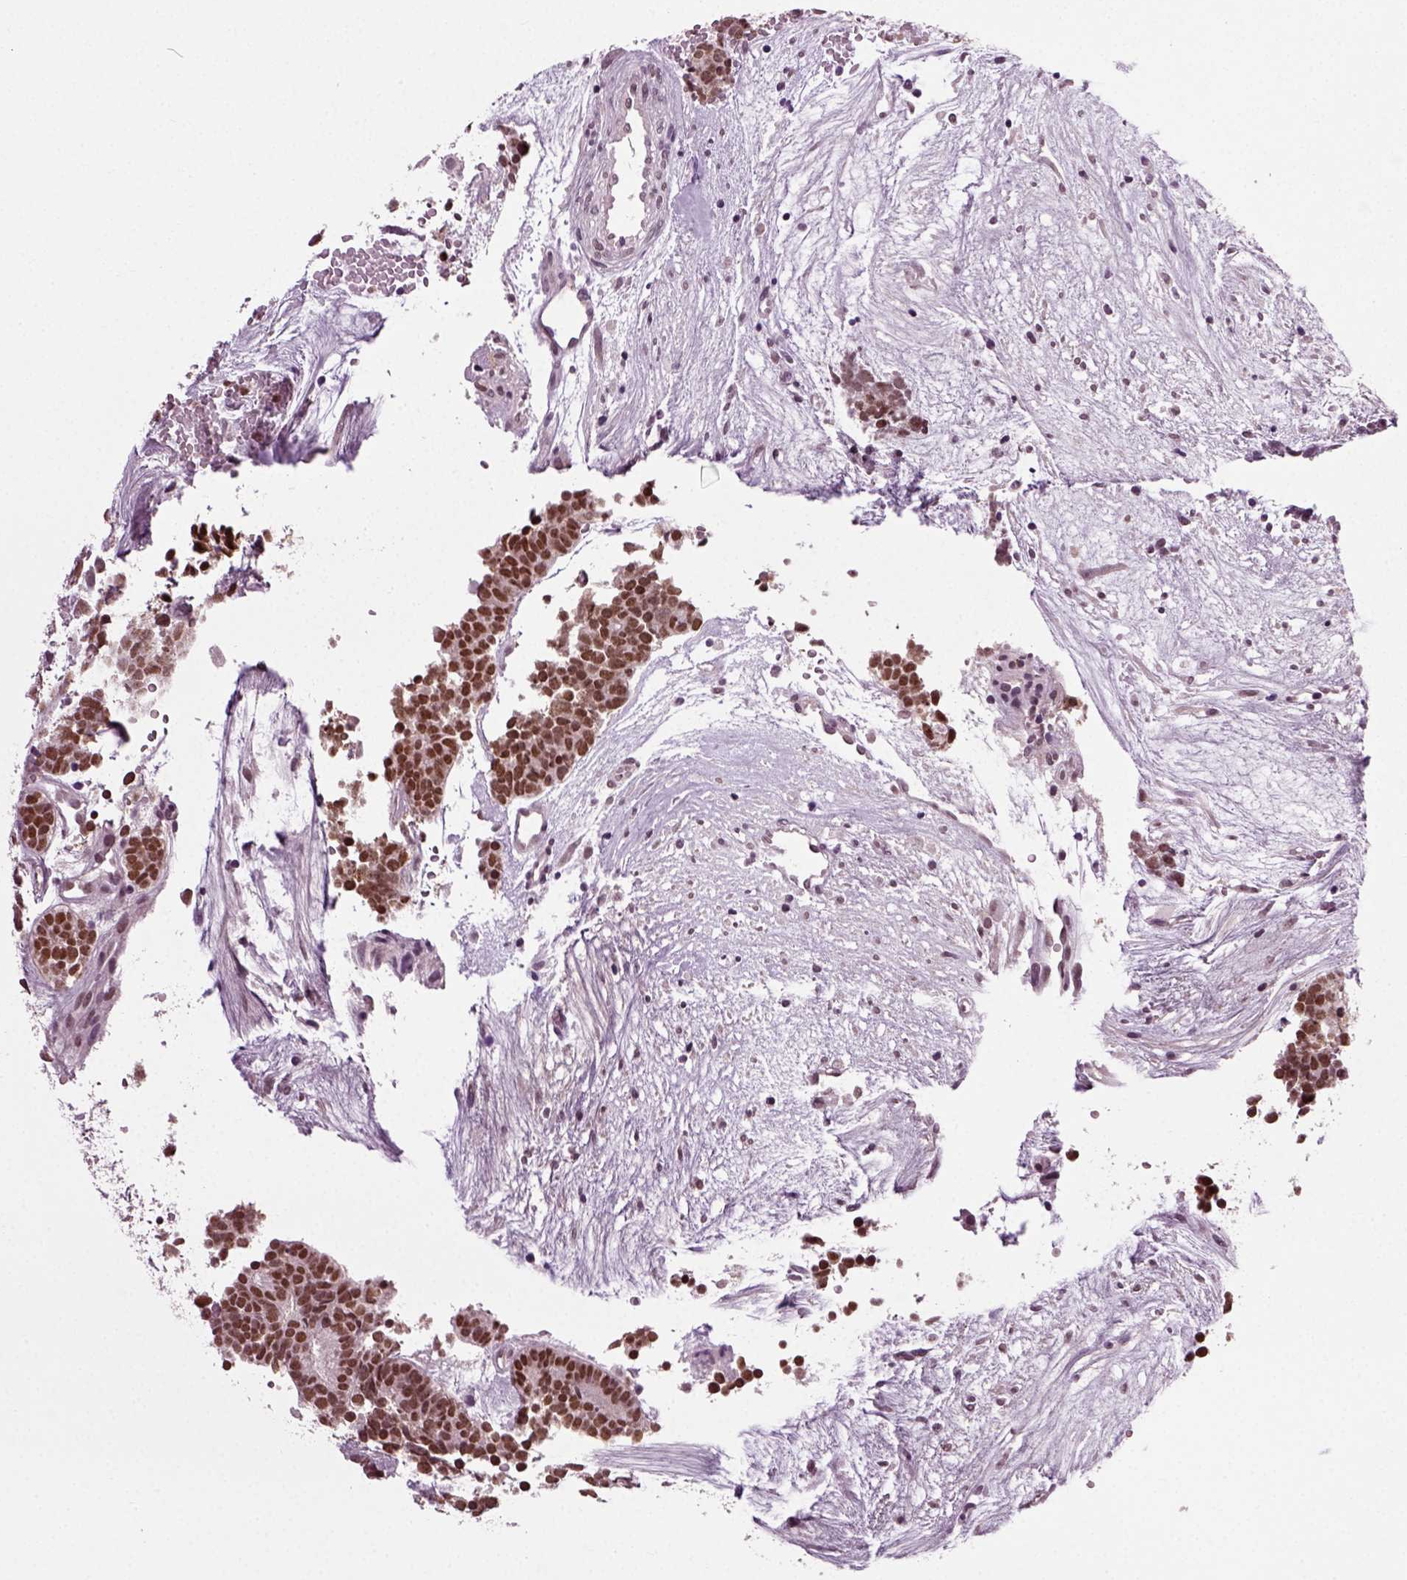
{"staining": {"intensity": "strong", "quantity": ">75%", "location": "nuclear"}, "tissue": "head and neck cancer", "cell_type": "Tumor cells", "image_type": "cancer", "snomed": [{"axis": "morphology", "description": "Adenocarcinoma, NOS"}, {"axis": "topography", "description": "Head-Neck"}], "caption": "Head and neck cancer tissue shows strong nuclear staining in approximately >75% of tumor cells, visualized by immunohistochemistry.", "gene": "RCOR3", "patient": {"sex": "female", "age": 81}}